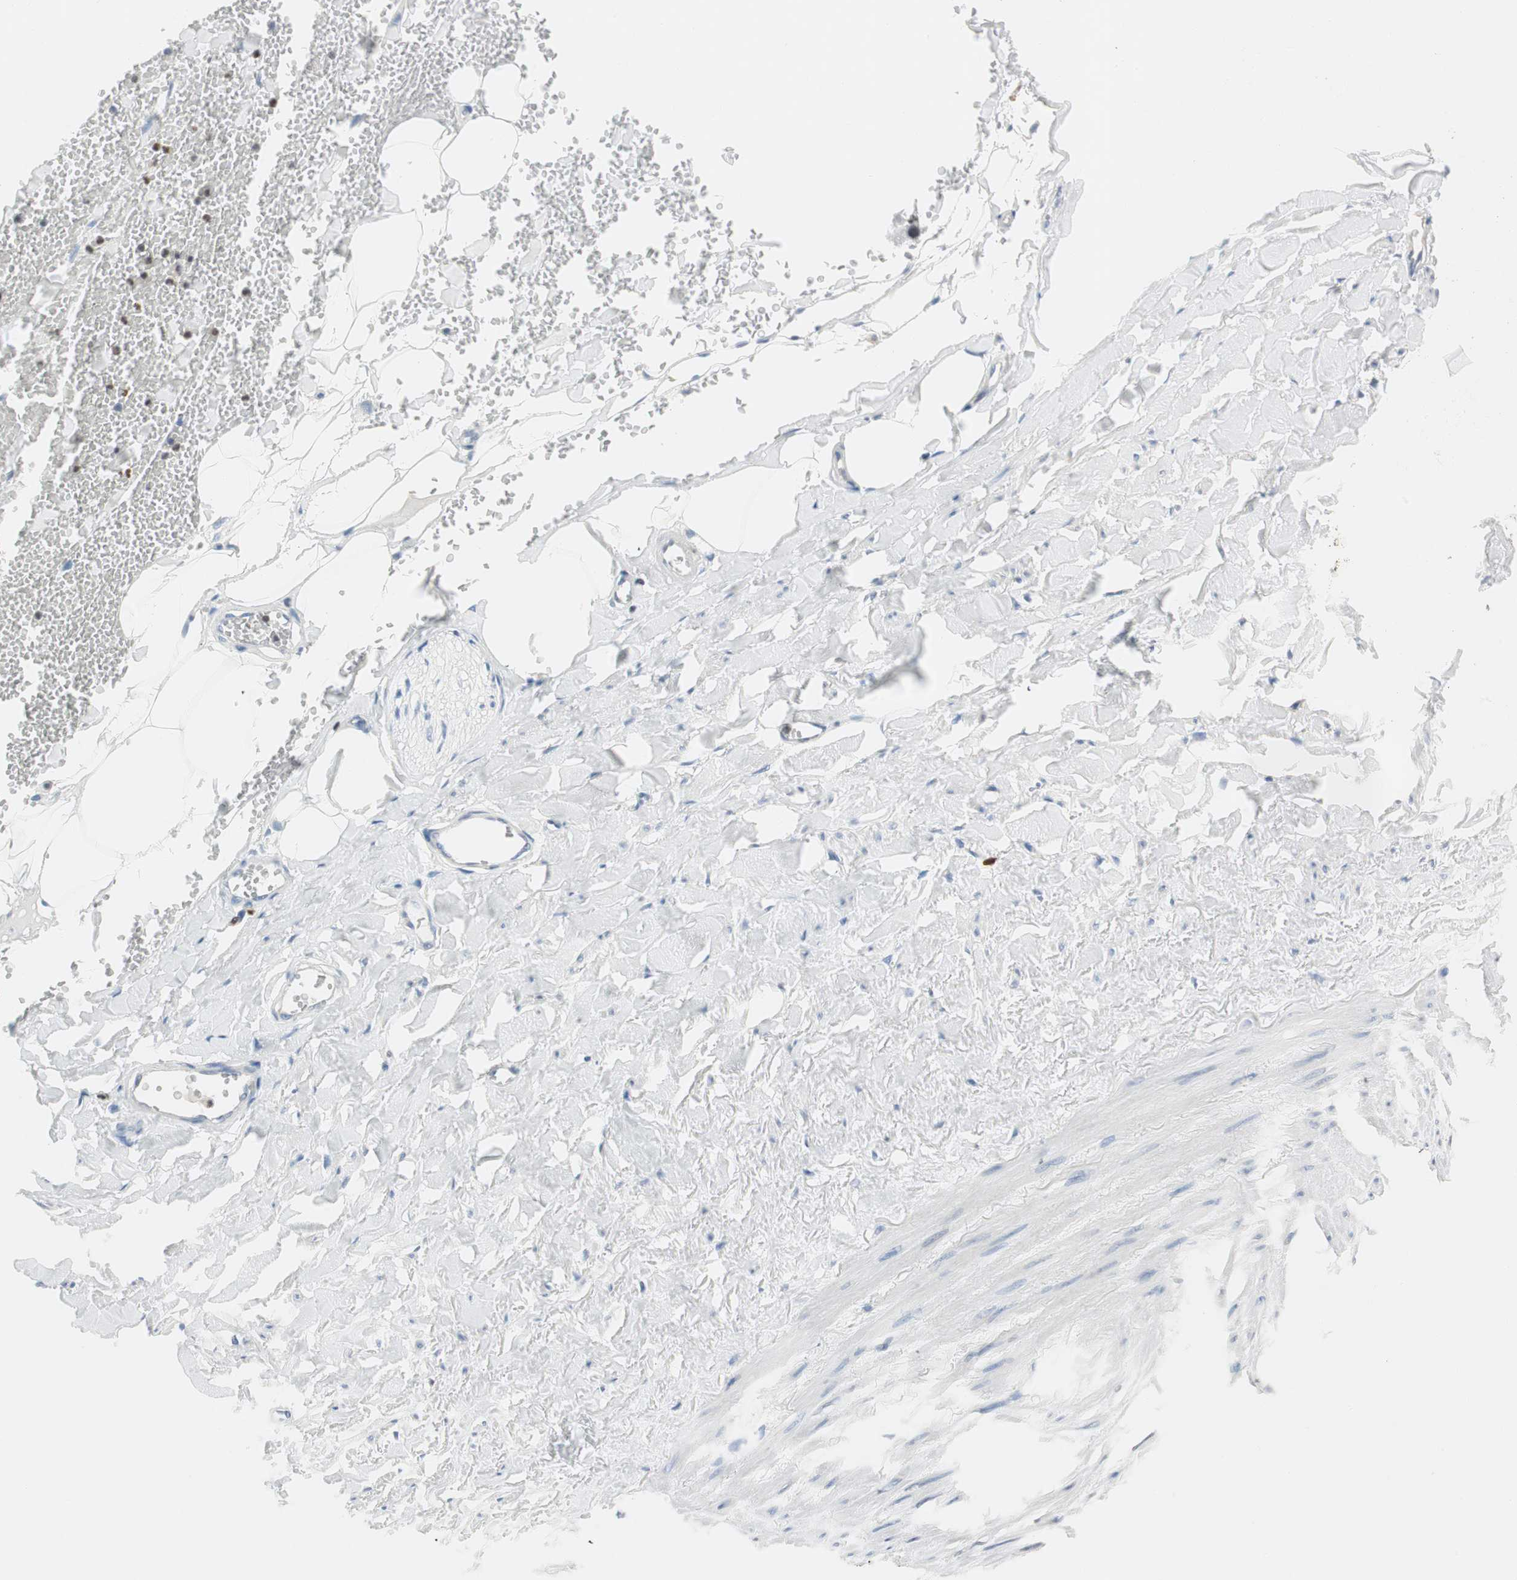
{"staining": {"intensity": "negative", "quantity": "none", "location": "none"}, "tissue": "adipose tissue", "cell_type": "Adipocytes", "image_type": "normal", "snomed": [{"axis": "morphology", "description": "Normal tissue, NOS"}, {"axis": "topography", "description": "Adipose tissue"}, {"axis": "topography", "description": "Peripheral nerve tissue"}], "caption": "Immunohistochemistry photomicrograph of unremarkable adipose tissue: human adipose tissue stained with DAB (3,3'-diaminobenzidine) shows no significant protein staining in adipocytes.", "gene": "EZH2", "patient": {"sex": "male", "age": 52}}